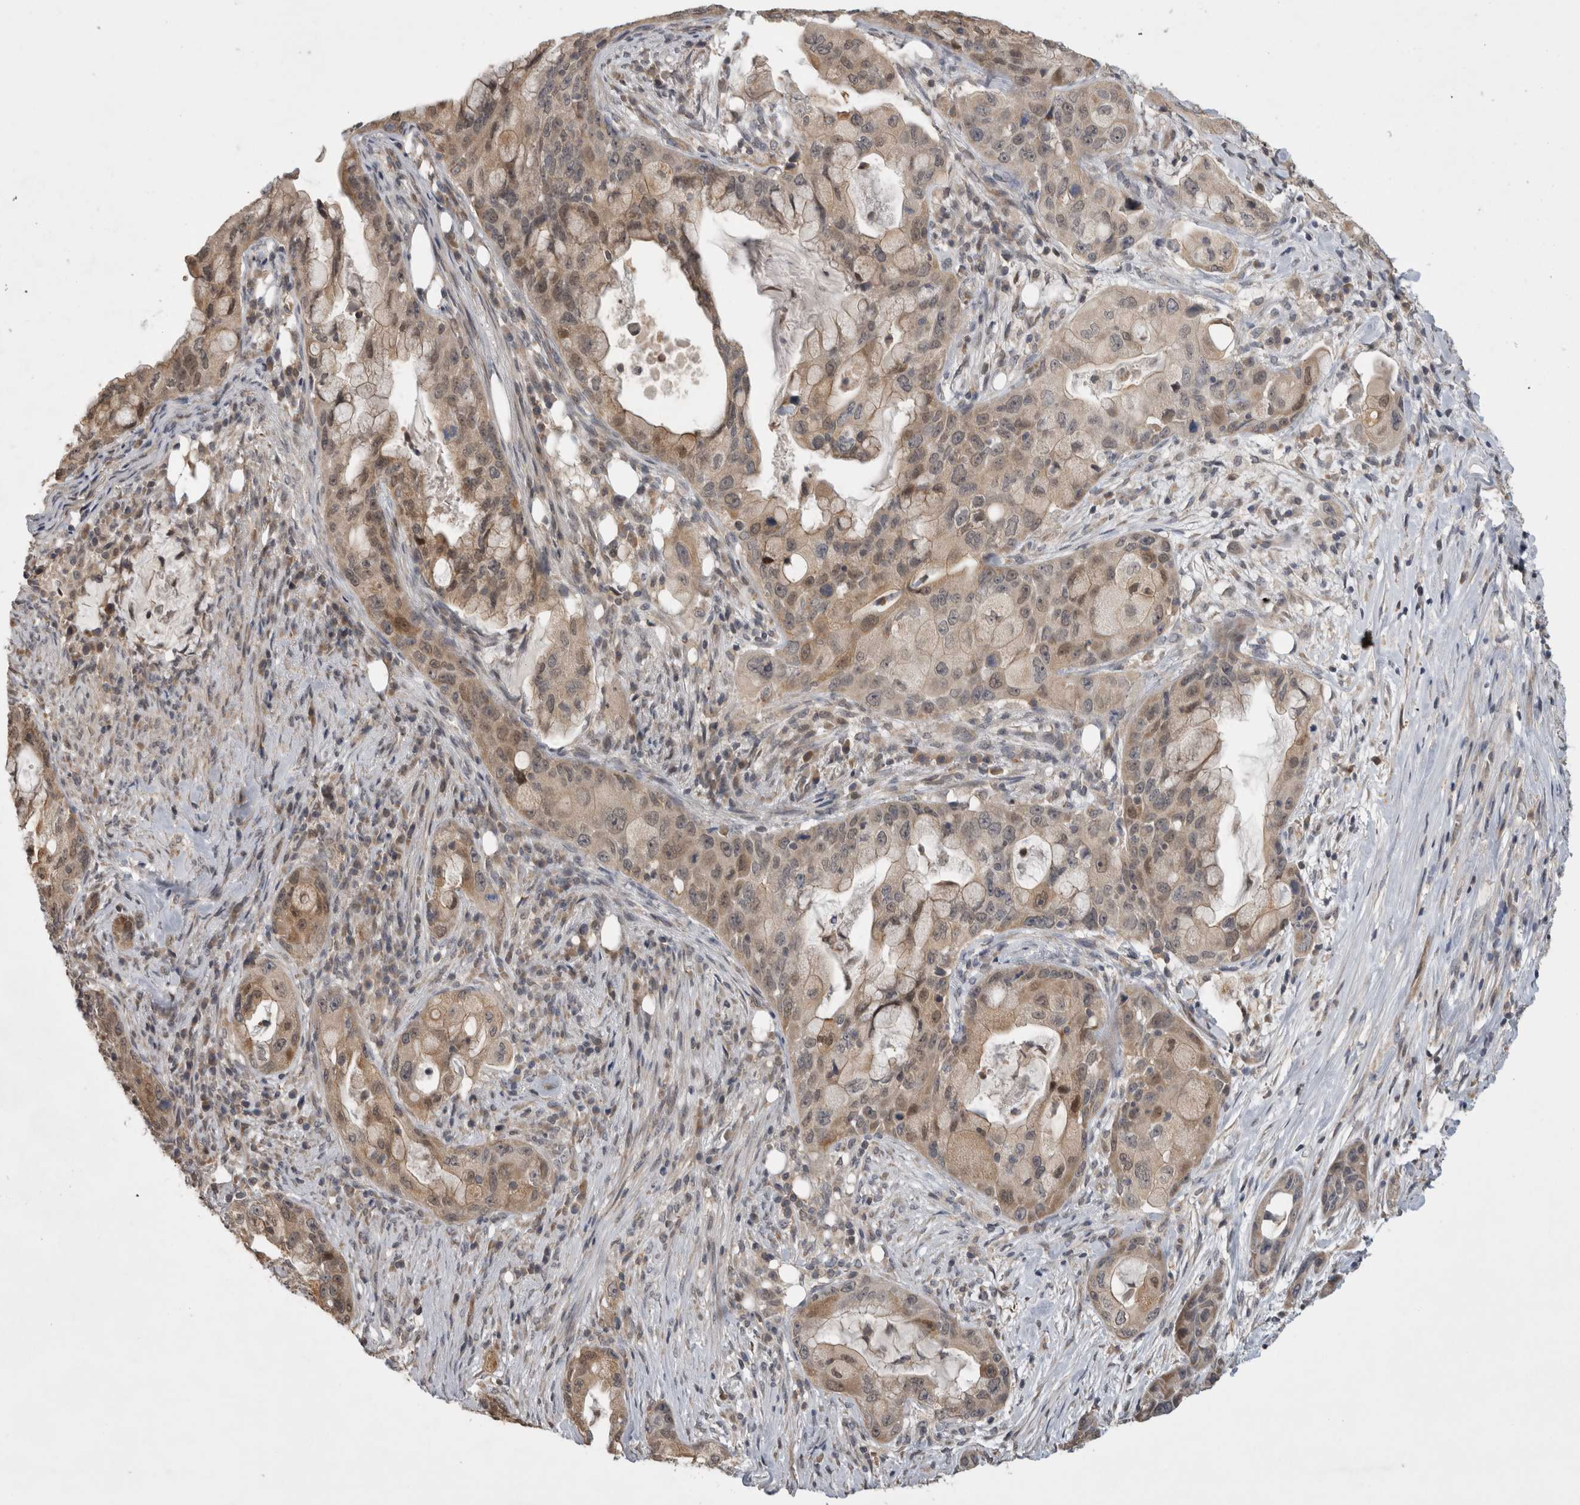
{"staining": {"intensity": "weak", "quantity": ">75%", "location": "cytoplasmic/membranous"}, "tissue": "pancreatic cancer", "cell_type": "Tumor cells", "image_type": "cancer", "snomed": [{"axis": "morphology", "description": "Adenocarcinoma, NOS"}, {"axis": "topography", "description": "Pancreas"}], "caption": "Pancreatic adenocarcinoma stained for a protein (brown) shows weak cytoplasmic/membranous positive positivity in approximately >75% of tumor cells.", "gene": "KCNIP1", "patient": {"sex": "male", "age": 53}}